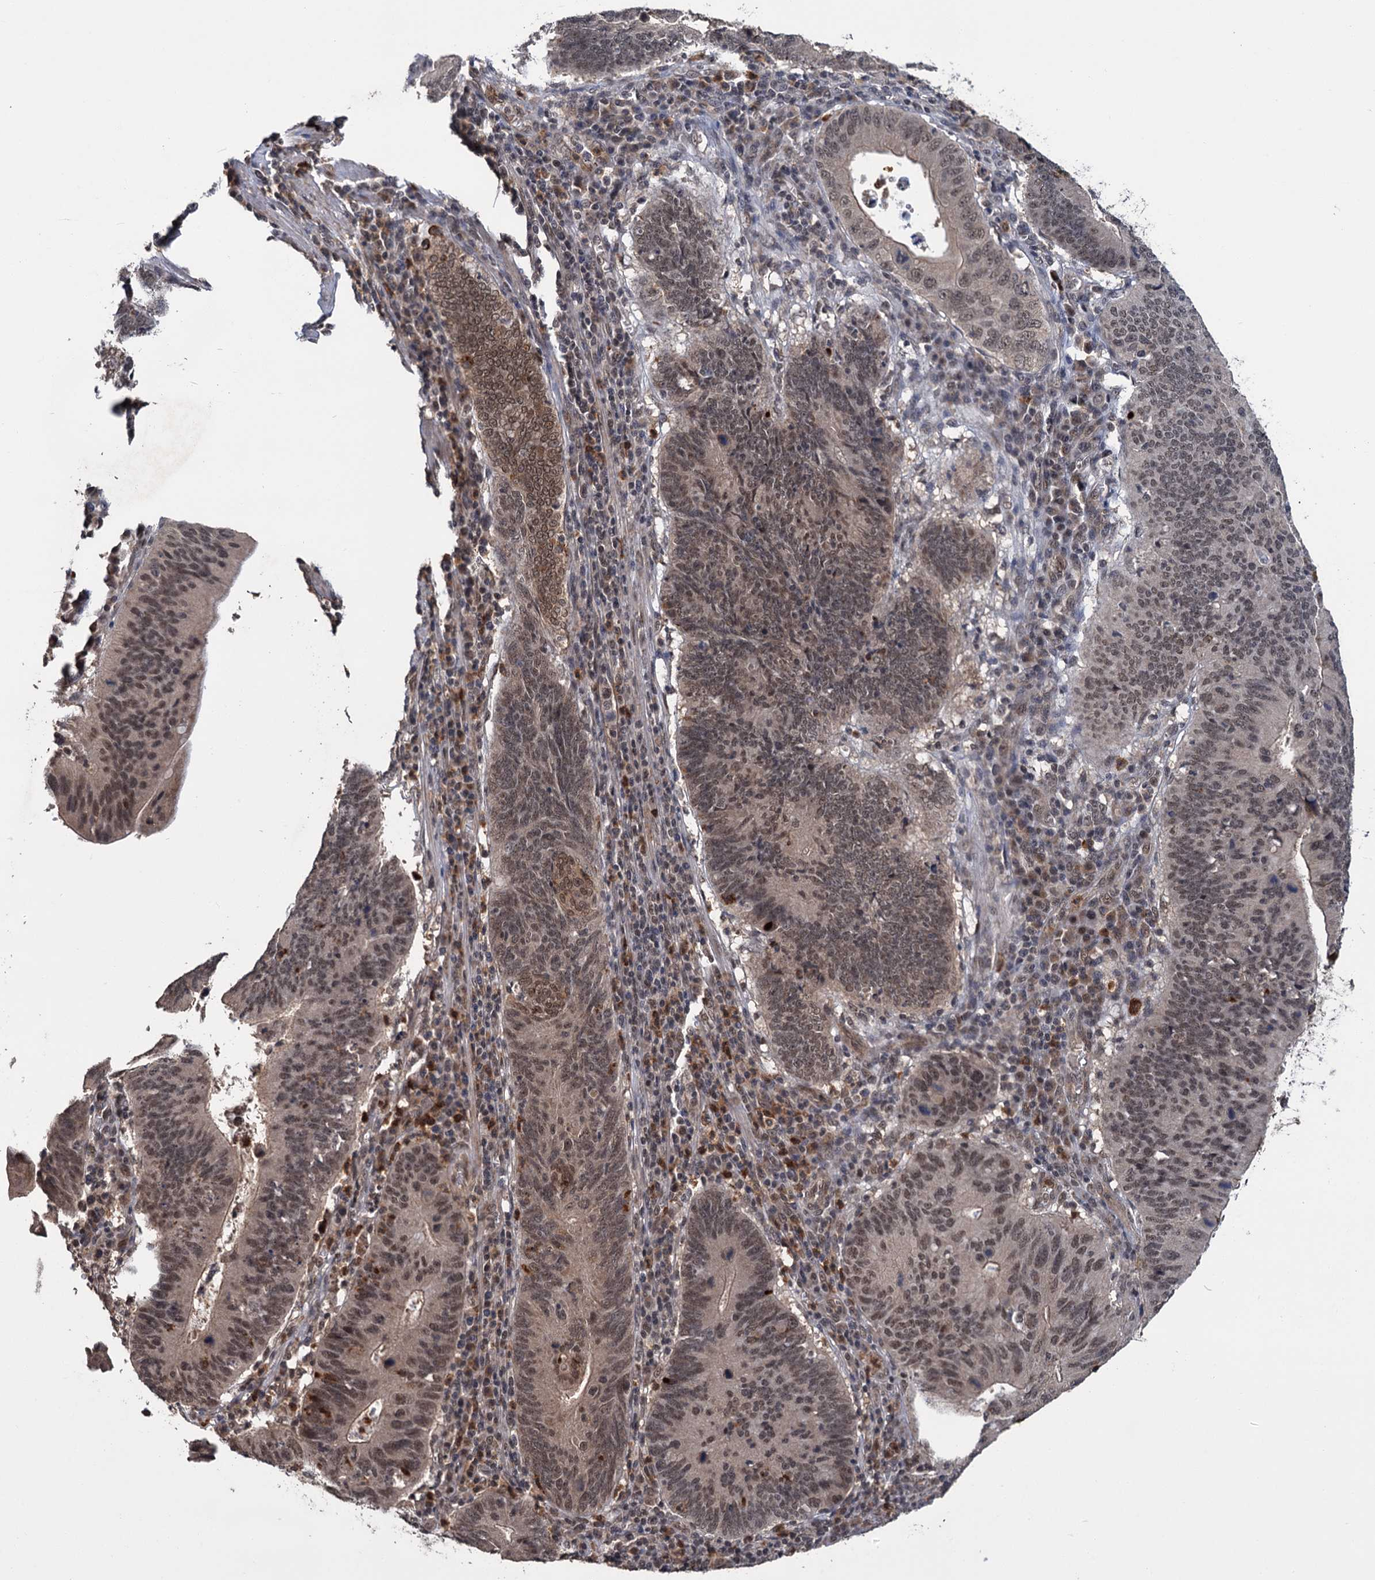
{"staining": {"intensity": "moderate", "quantity": "25%-75%", "location": "nuclear"}, "tissue": "stomach cancer", "cell_type": "Tumor cells", "image_type": "cancer", "snomed": [{"axis": "morphology", "description": "Adenocarcinoma, NOS"}, {"axis": "topography", "description": "Stomach"}], "caption": "Moderate nuclear protein positivity is seen in approximately 25%-75% of tumor cells in stomach cancer (adenocarcinoma).", "gene": "KANSL2", "patient": {"sex": "male", "age": 59}}